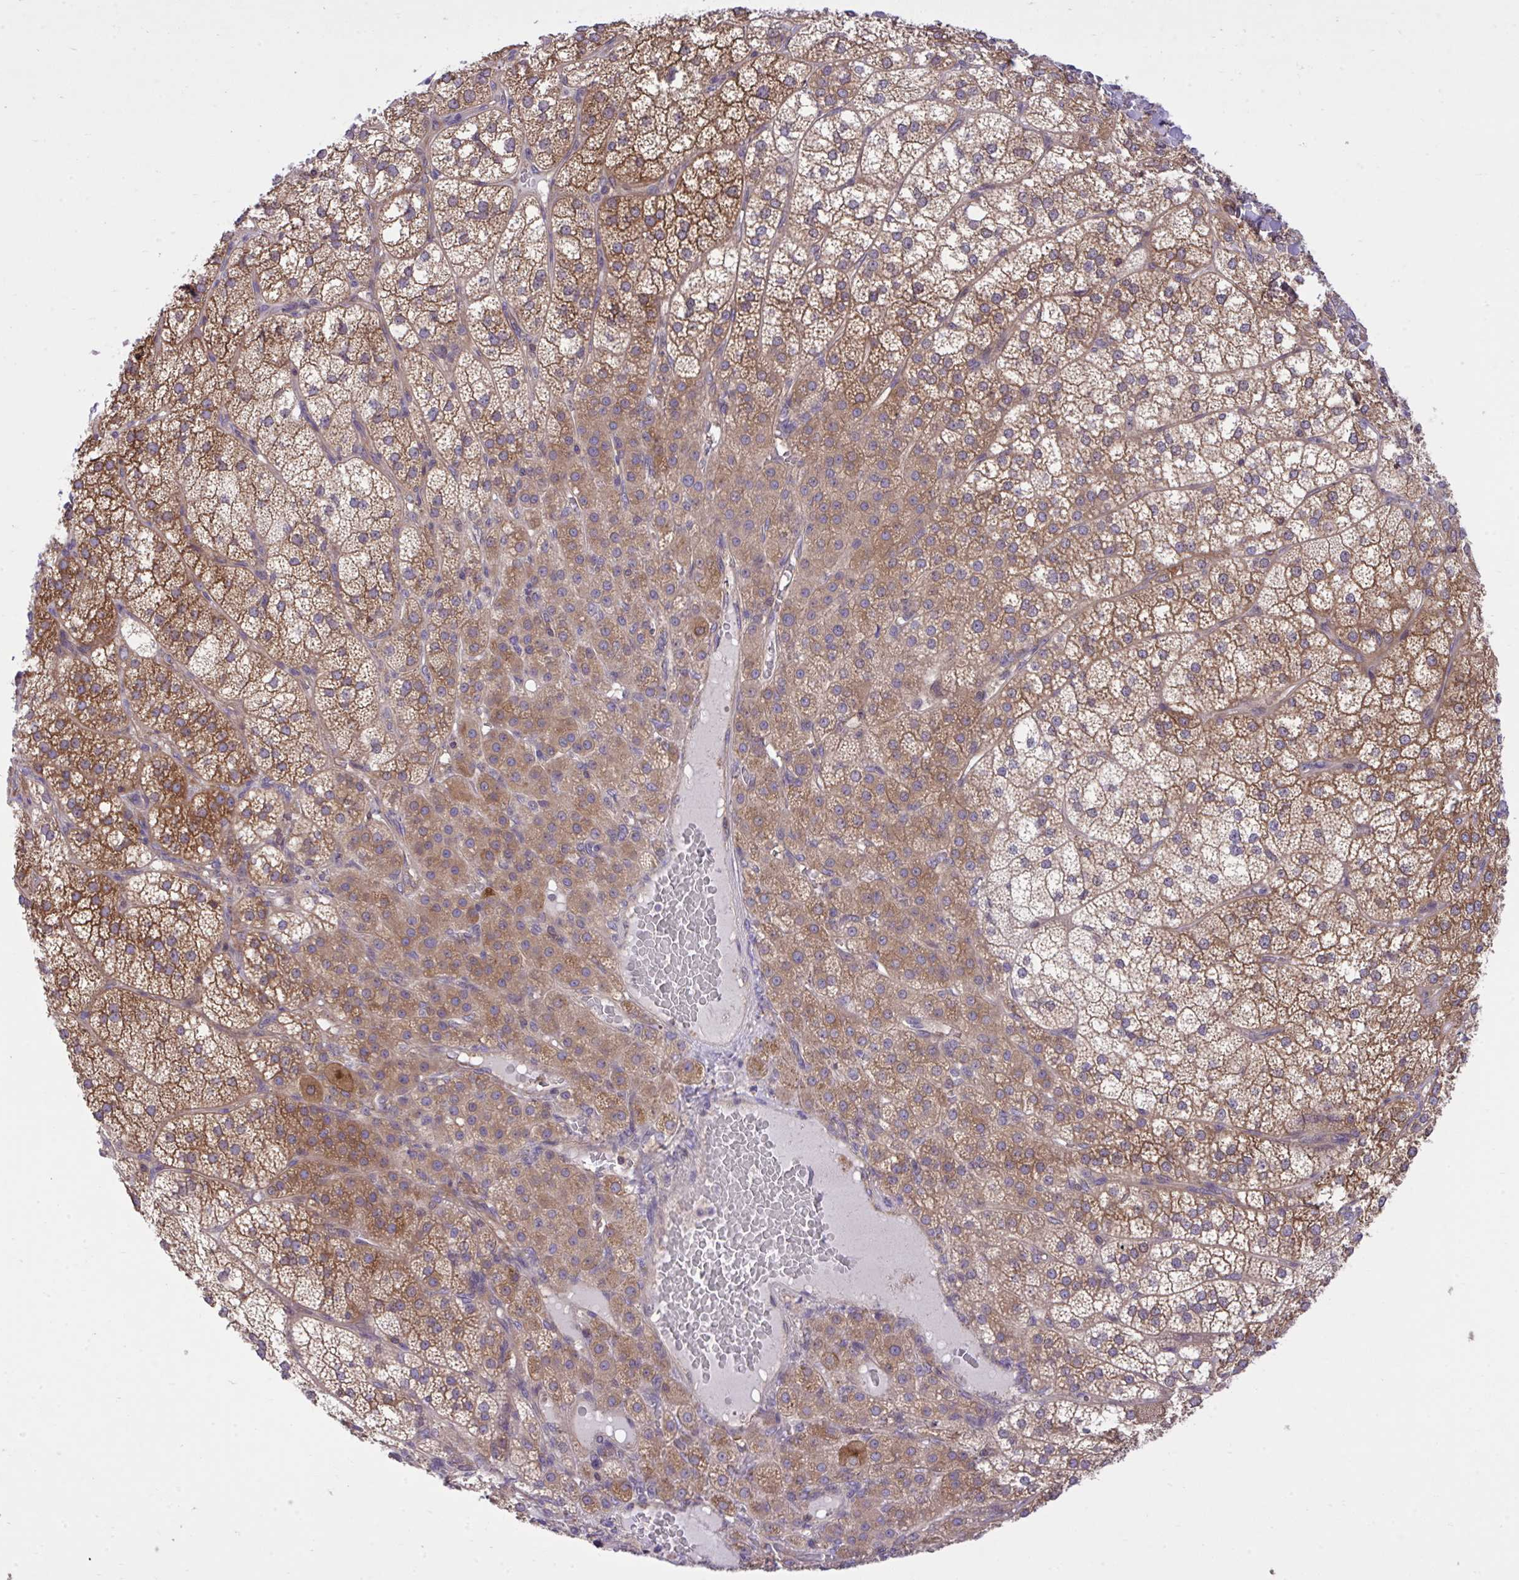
{"staining": {"intensity": "moderate", "quantity": ">75%", "location": "cytoplasmic/membranous"}, "tissue": "adrenal gland", "cell_type": "Glandular cells", "image_type": "normal", "snomed": [{"axis": "morphology", "description": "Normal tissue, NOS"}, {"axis": "topography", "description": "Adrenal gland"}], "caption": "Immunohistochemistry (IHC) photomicrograph of benign human adrenal gland stained for a protein (brown), which shows medium levels of moderate cytoplasmic/membranous staining in about >75% of glandular cells.", "gene": "PPP5C", "patient": {"sex": "female", "age": 60}}